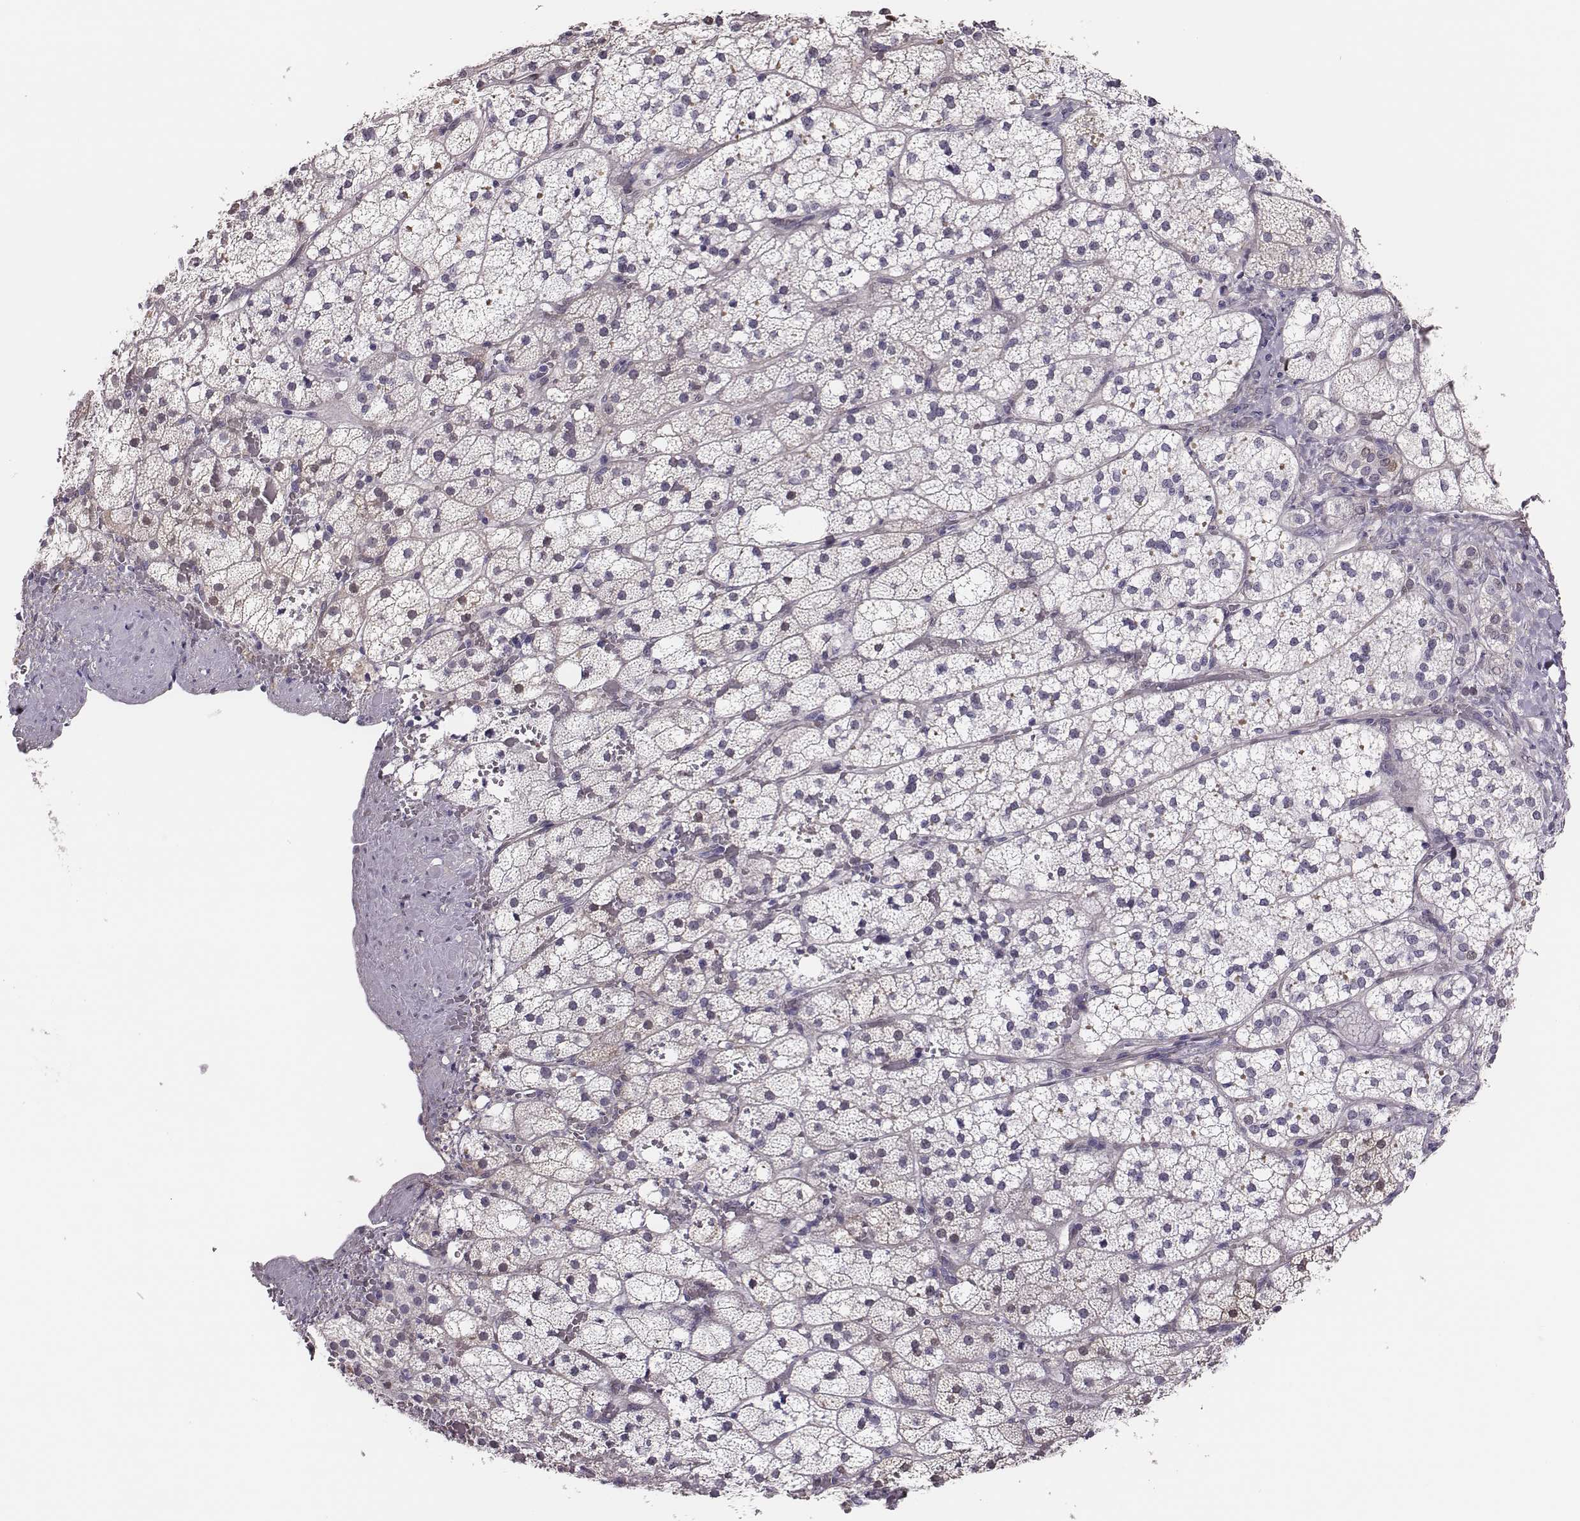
{"staining": {"intensity": "weak", "quantity": "<25%", "location": "cytoplasmic/membranous"}, "tissue": "adrenal gland", "cell_type": "Glandular cells", "image_type": "normal", "snomed": [{"axis": "morphology", "description": "Normal tissue, NOS"}, {"axis": "topography", "description": "Adrenal gland"}], "caption": "Histopathology image shows no protein positivity in glandular cells of unremarkable adrenal gland. (DAB (3,3'-diaminobenzidine) IHC with hematoxylin counter stain).", "gene": "SCML2", "patient": {"sex": "male", "age": 53}}